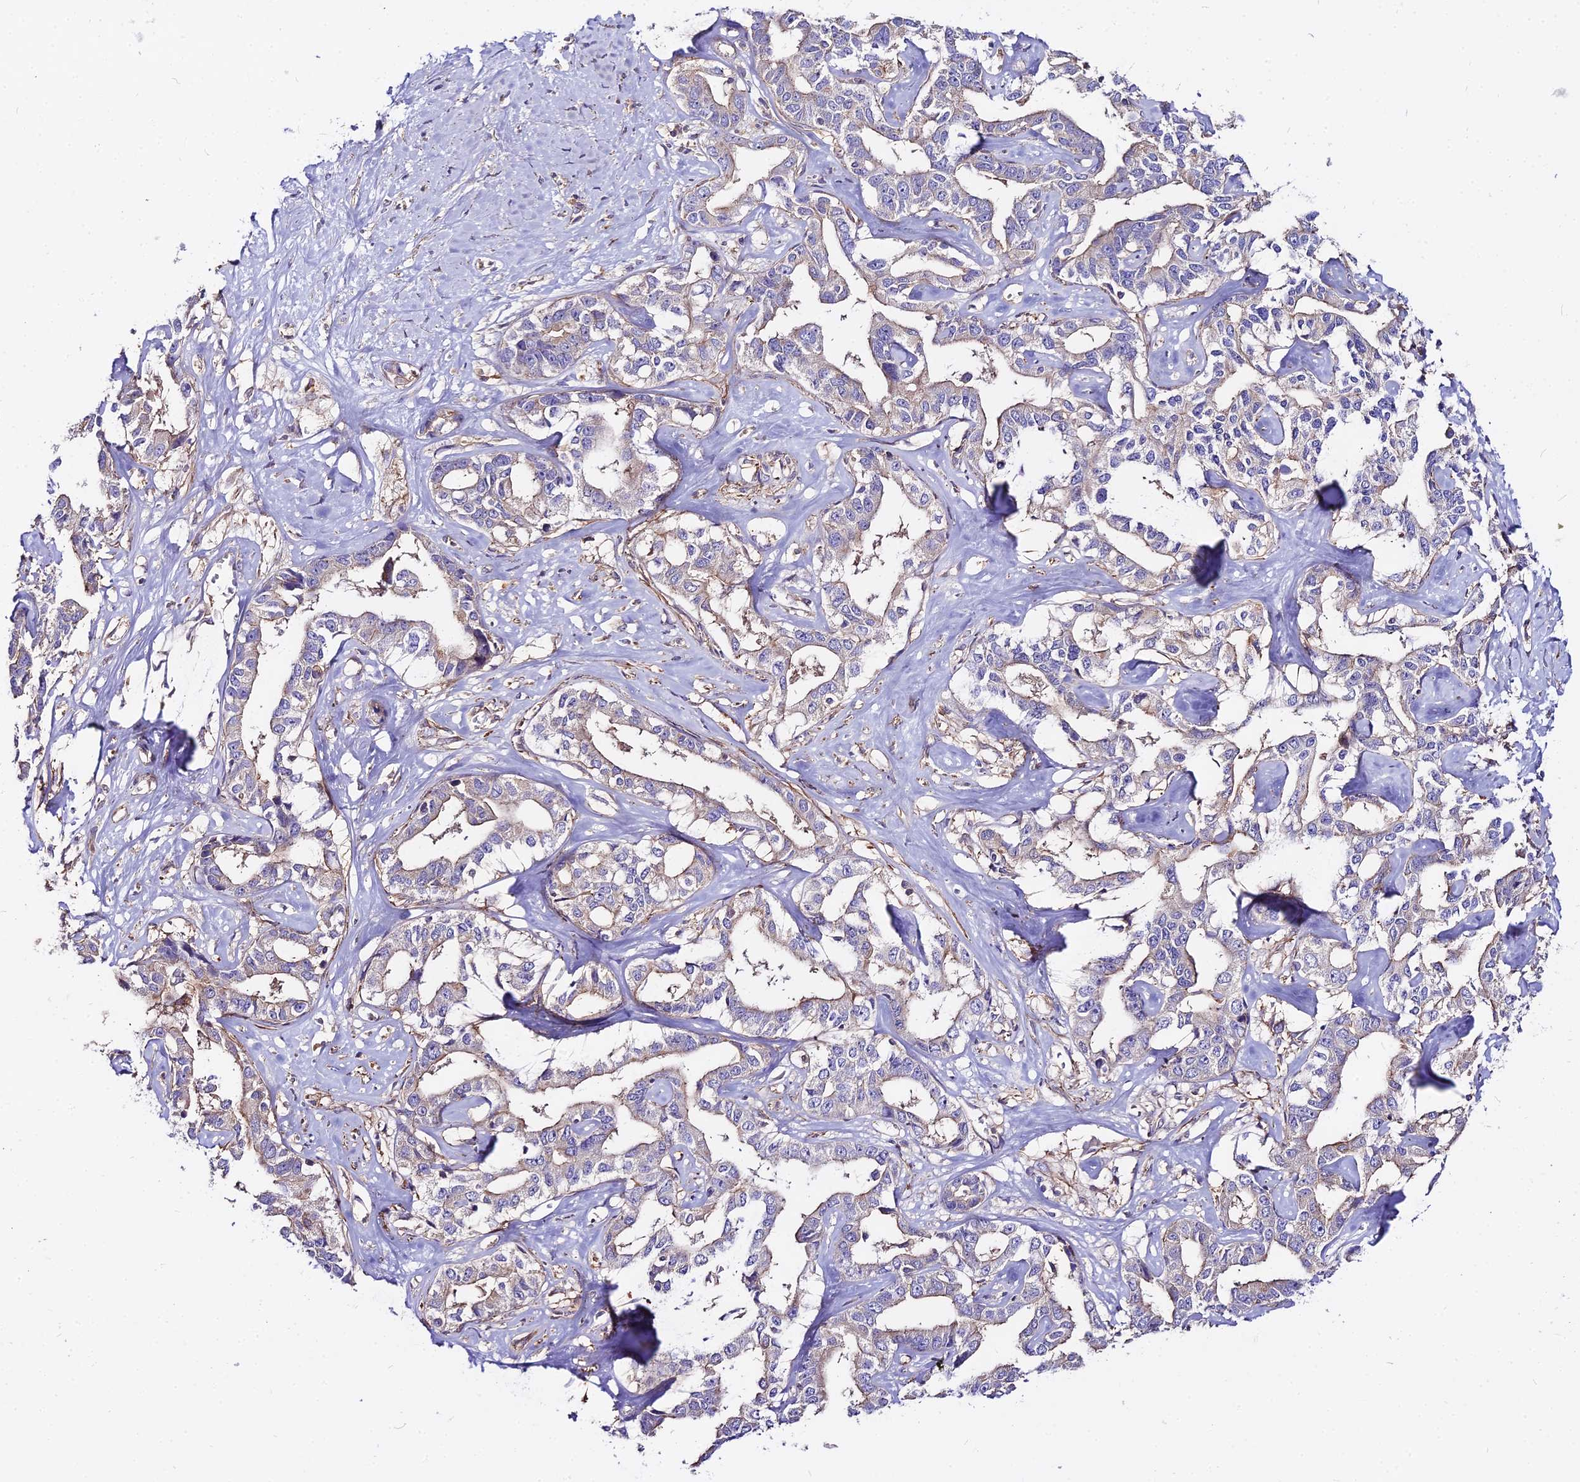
{"staining": {"intensity": "weak", "quantity": "<25%", "location": "cytoplasmic/membranous"}, "tissue": "liver cancer", "cell_type": "Tumor cells", "image_type": "cancer", "snomed": [{"axis": "morphology", "description": "Cholangiocarcinoma"}, {"axis": "topography", "description": "Liver"}], "caption": "Micrograph shows no significant protein expression in tumor cells of cholangiocarcinoma (liver). (DAB (3,3'-diaminobenzidine) IHC with hematoxylin counter stain).", "gene": "GLYAT", "patient": {"sex": "male", "age": 59}}